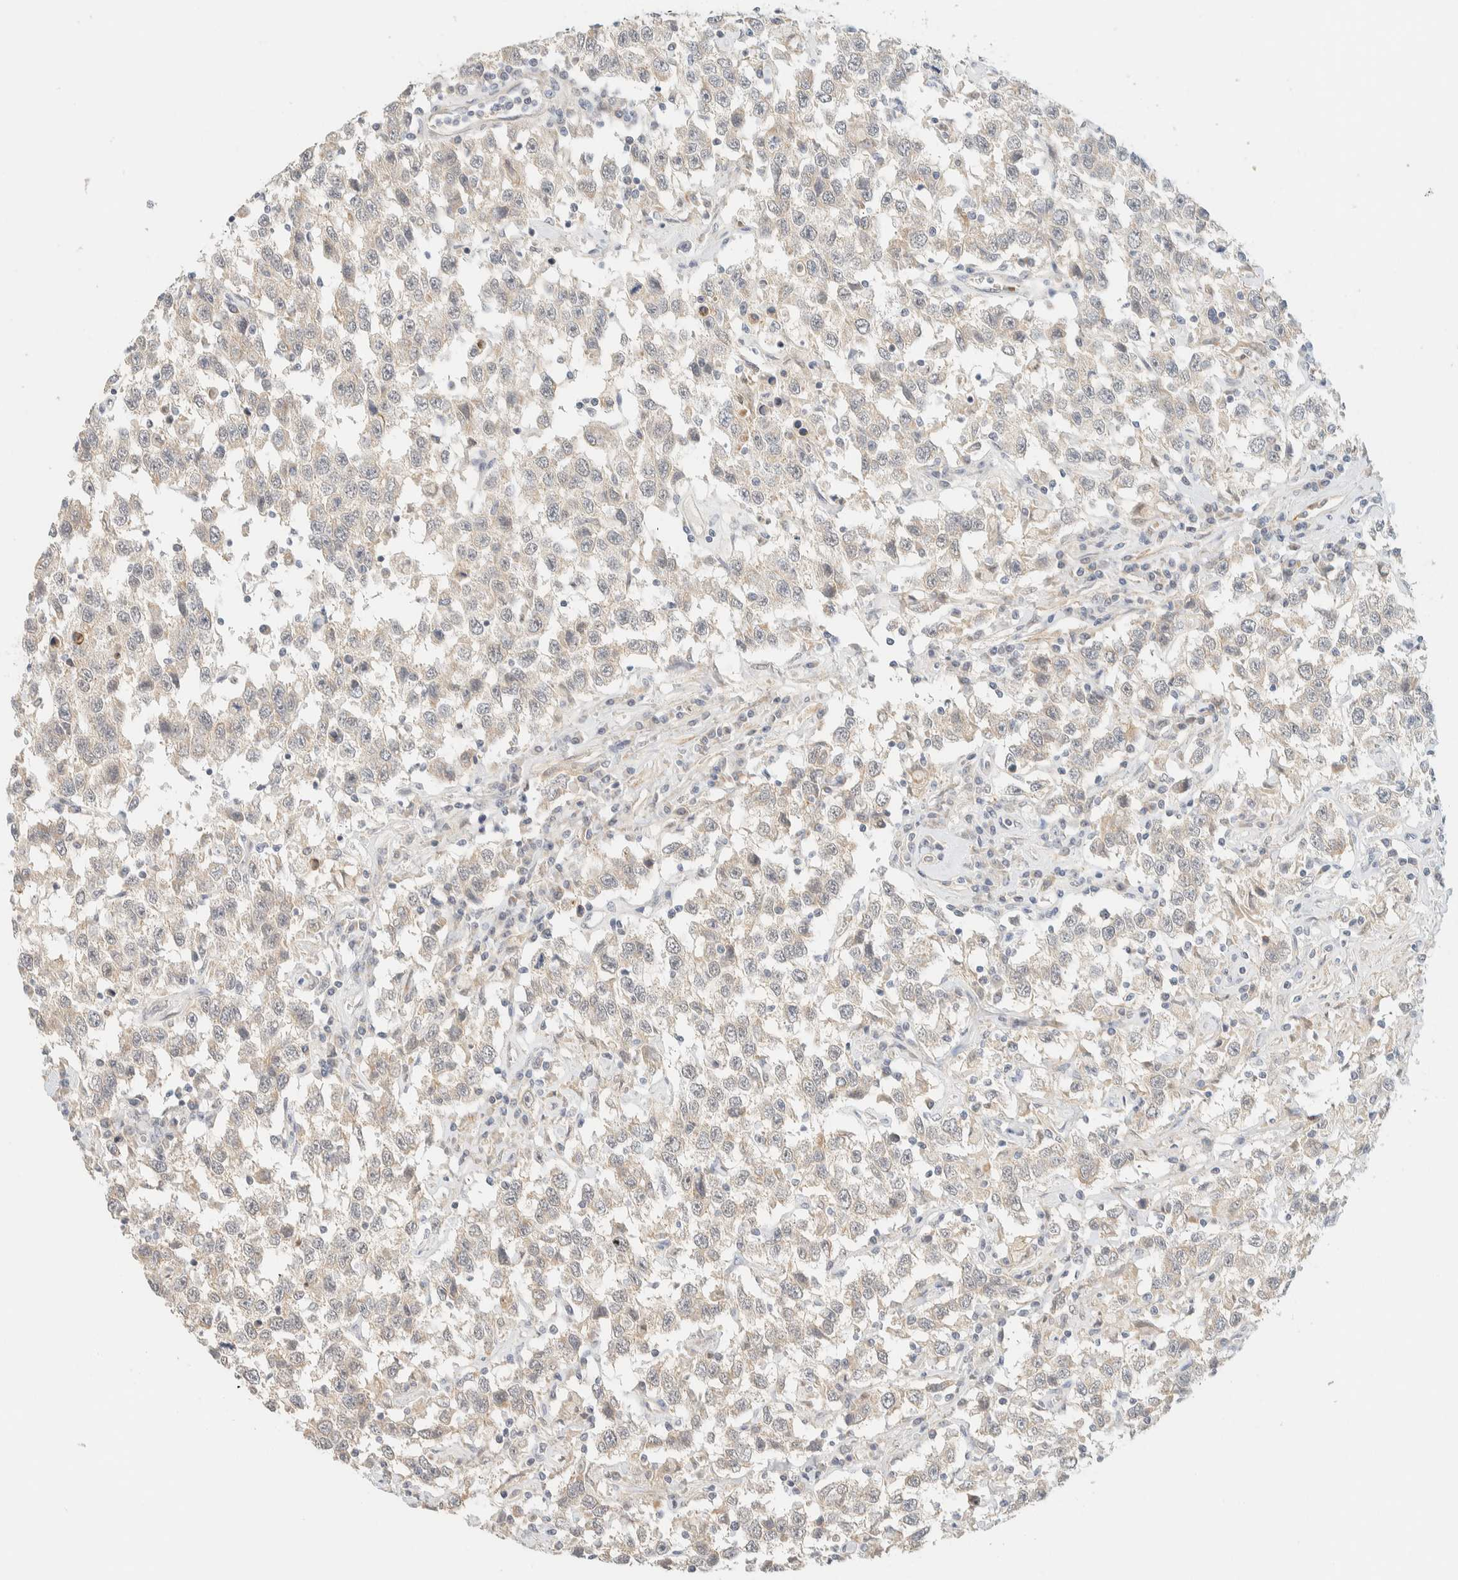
{"staining": {"intensity": "weak", "quantity": "<25%", "location": "cytoplasmic/membranous"}, "tissue": "testis cancer", "cell_type": "Tumor cells", "image_type": "cancer", "snomed": [{"axis": "morphology", "description": "Seminoma, NOS"}, {"axis": "topography", "description": "Testis"}], "caption": "Photomicrograph shows no significant protein positivity in tumor cells of testis cancer.", "gene": "TNK1", "patient": {"sex": "male", "age": 41}}